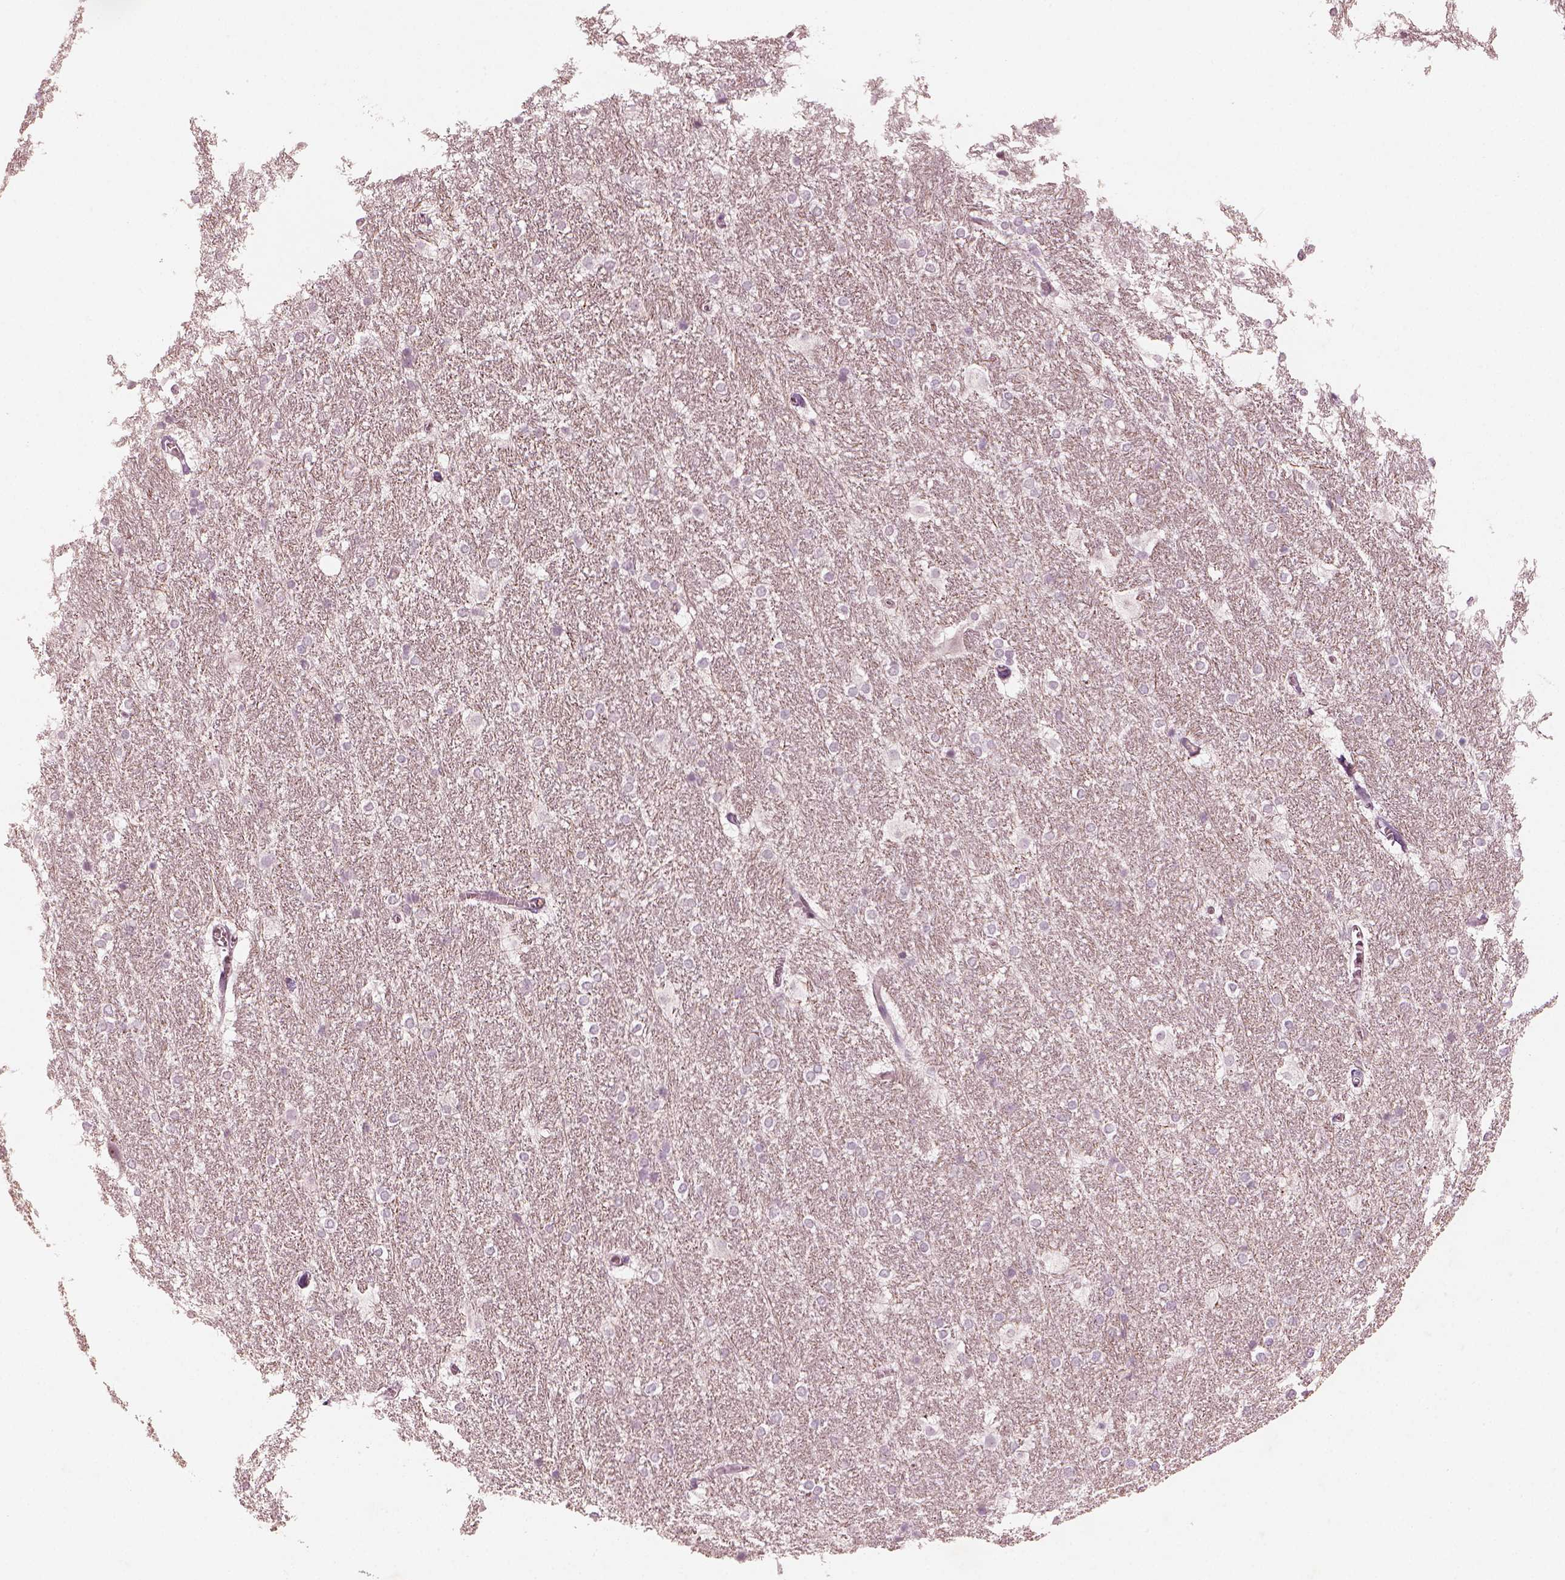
{"staining": {"intensity": "negative", "quantity": "none", "location": "none"}, "tissue": "hippocampus", "cell_type": "Glial cells", "image_type": "normal", "snomed": [{"axis": "morphology", "description": "Normal tissue, NOS"}, {"axis": "topography", "description": "Cerebral cortex"}, {"axis": "topography", "description": "Hippocampus"}], "caption": "Immunohistochemistry photomicrograph of benign hippocampus: hippocampus stained with DAB reveals no significant protein expression in glial cells.", "gene": "MADCAM1", "patient": {"sex": "female", "age": 19}}